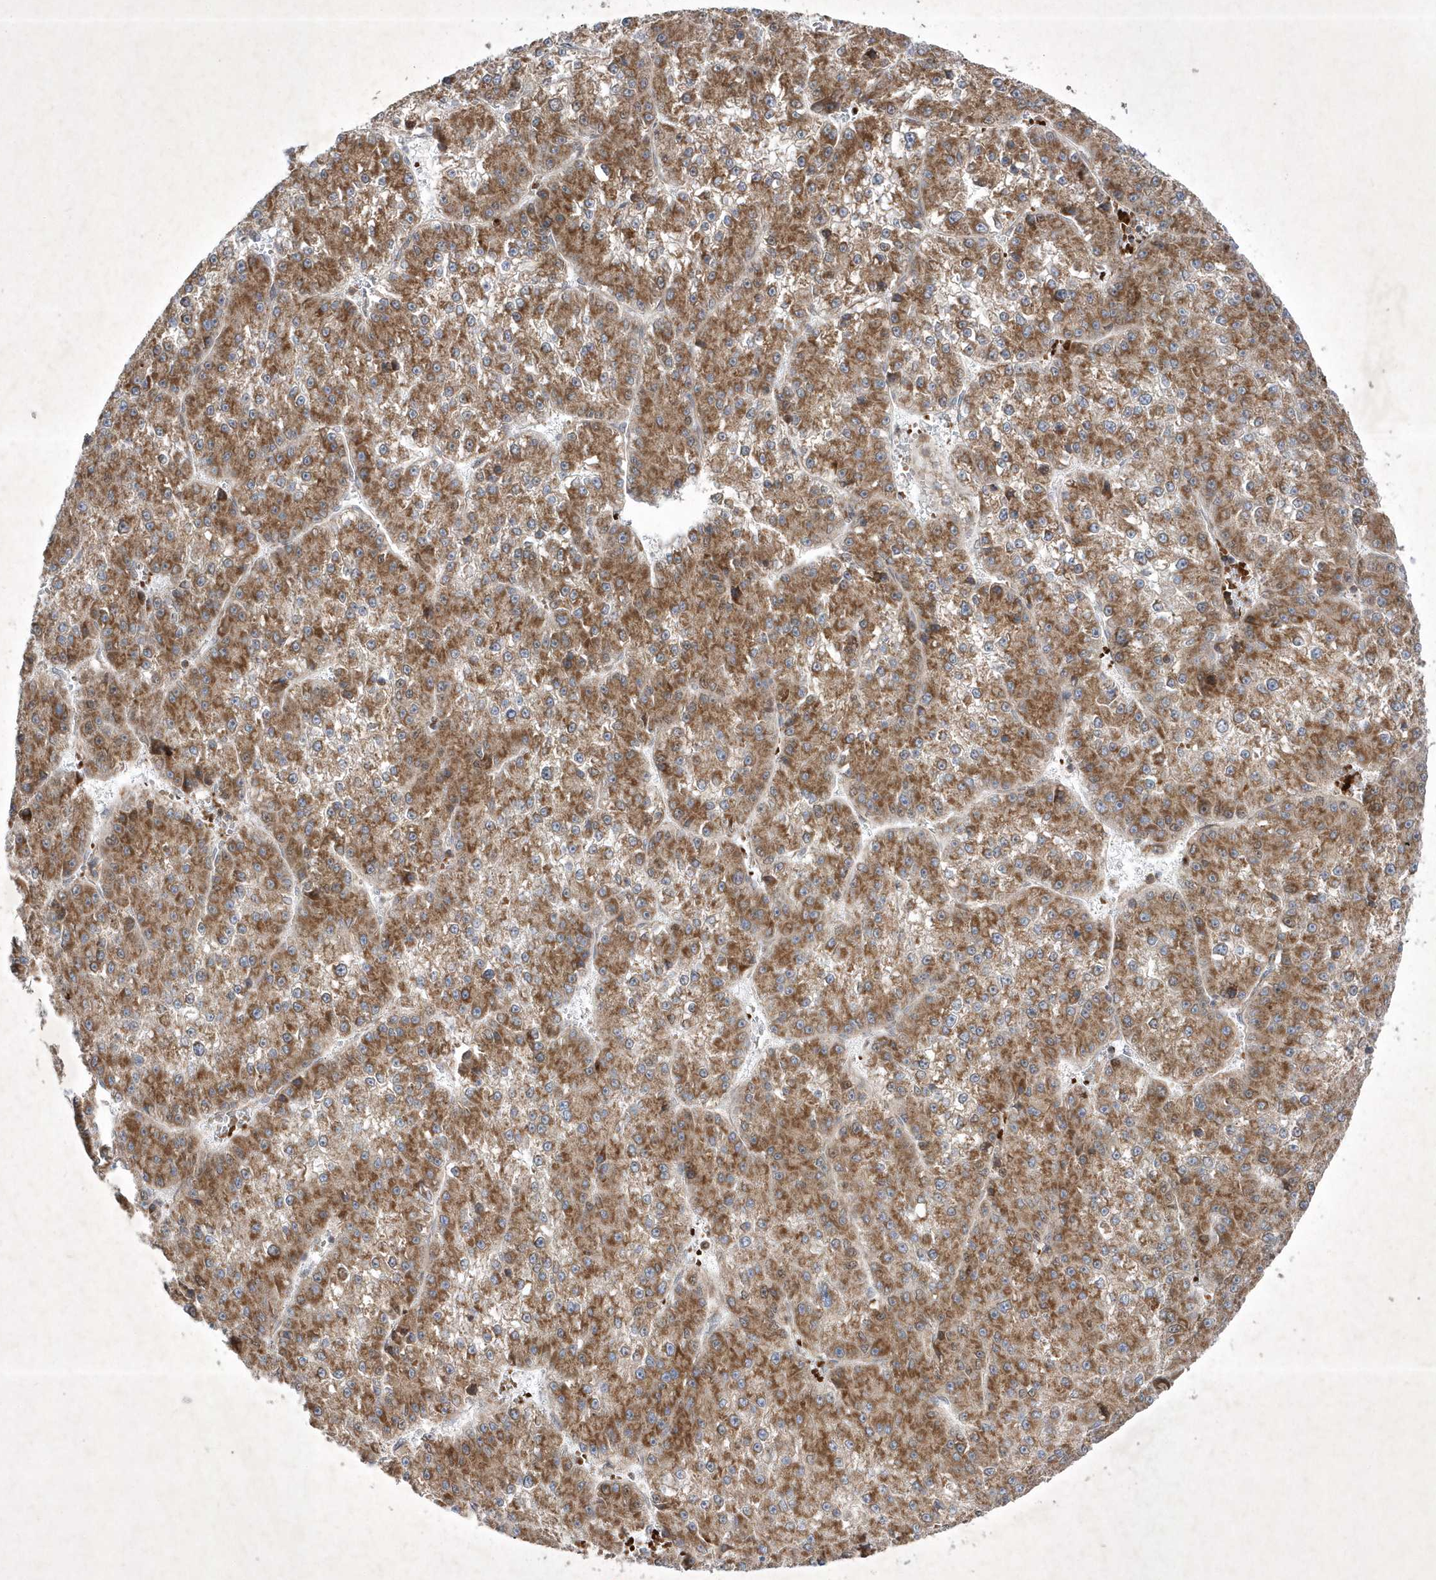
{"staining": {"intensity": "strong", "quantity": ">75%", "location": "cytoplasmic/membranous"}, "tissue": "liver cancer", "cell_type": "Tumor cells", "image_type": "cancer", "snomed": [{"axis": "morphology", "description": "Carcinoma, Hepatocellular, NOS"}, {"axis": "topography", "description": "Liver"}], "caption": "Strong cytoplasmic/membranous protein expression is seen in about >75% of tumor cells in liver cancer (hepatocellular carcinoma).", "gene": "OPA1", "patient": {"sex": "female", "age": 73}}